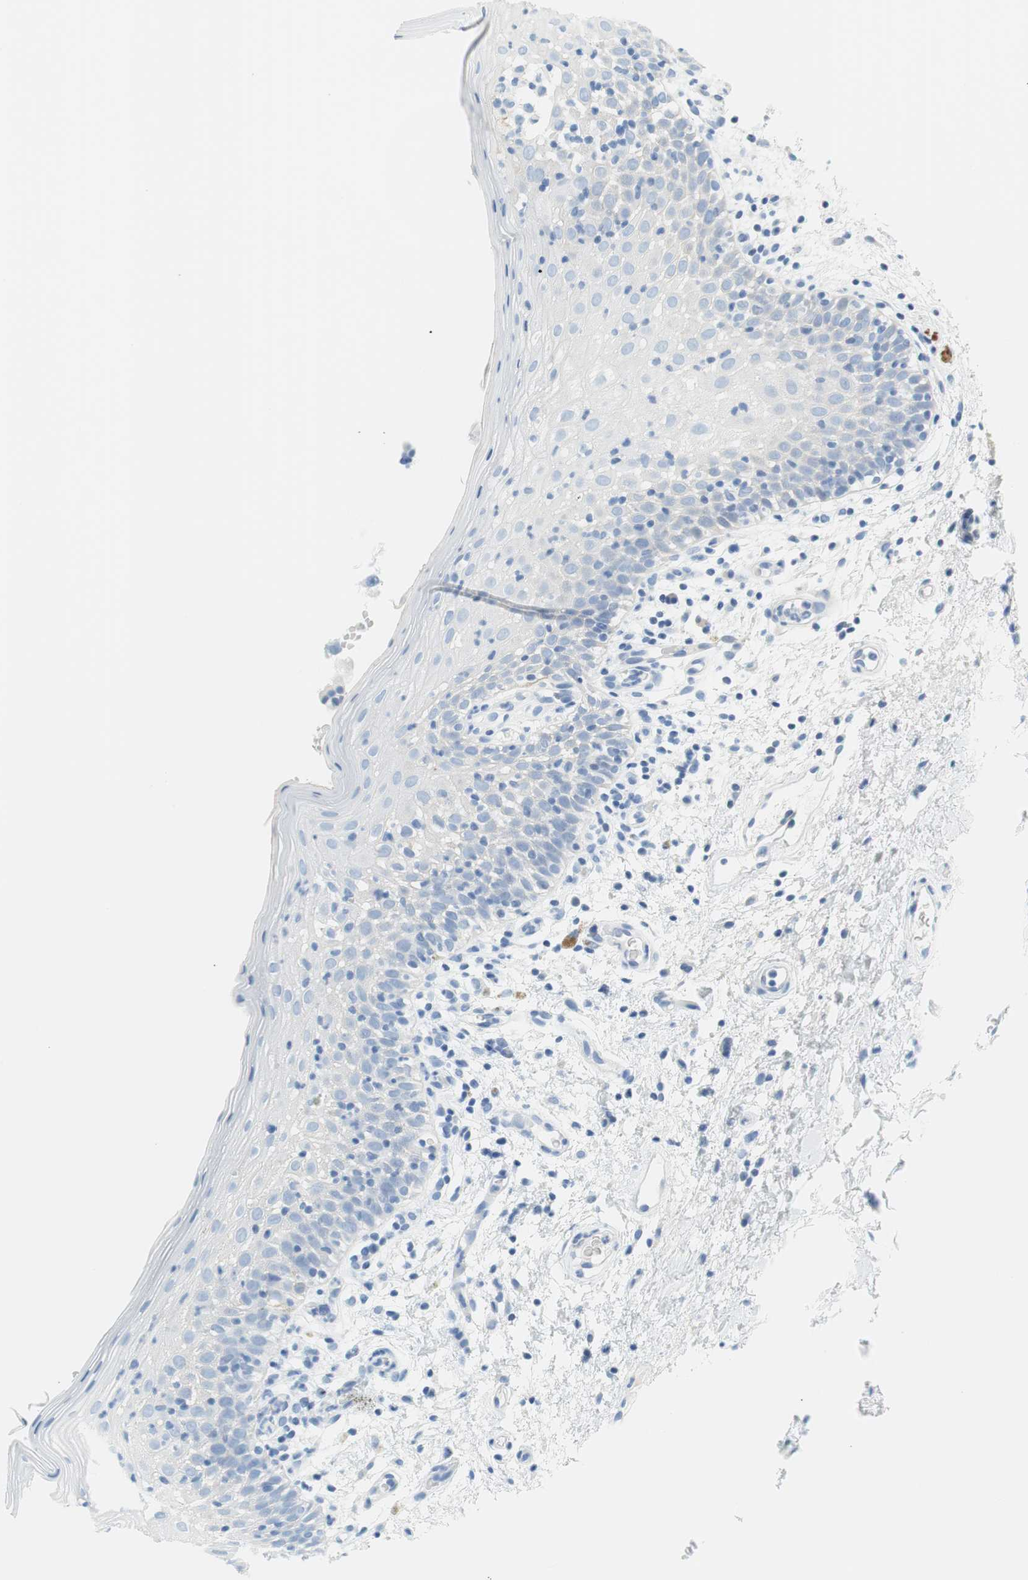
{"staining": {"intensity": "negative", "quantity": "none", "location": "none"}, "tissue": "oral mucosa", "cell_type": "Squamous epithelial cells", "image_type": "normal", "snomed": [{"axis": "morphology", "description": "Normal tissue, NOS"}, {"axis": "morphology", "description": "Squamous cell carcinoma, NOS"}, {"axis": "topography", "description": "Skeletal muscle"}, {"axis": "topography", "description": "Oral tissue"}], "caption": "There is no significant positivity in squamous epithelial cells of oral mucosa. The staining was performed using DAB (3,3'-diaminobenzidine) to visualize the protein expression in brown, while the nuclei were stained in blue with hematoxylin (Magnification: 20x).", "gene": "MYH1", "patient": {"sex": "male", "age": 71}}